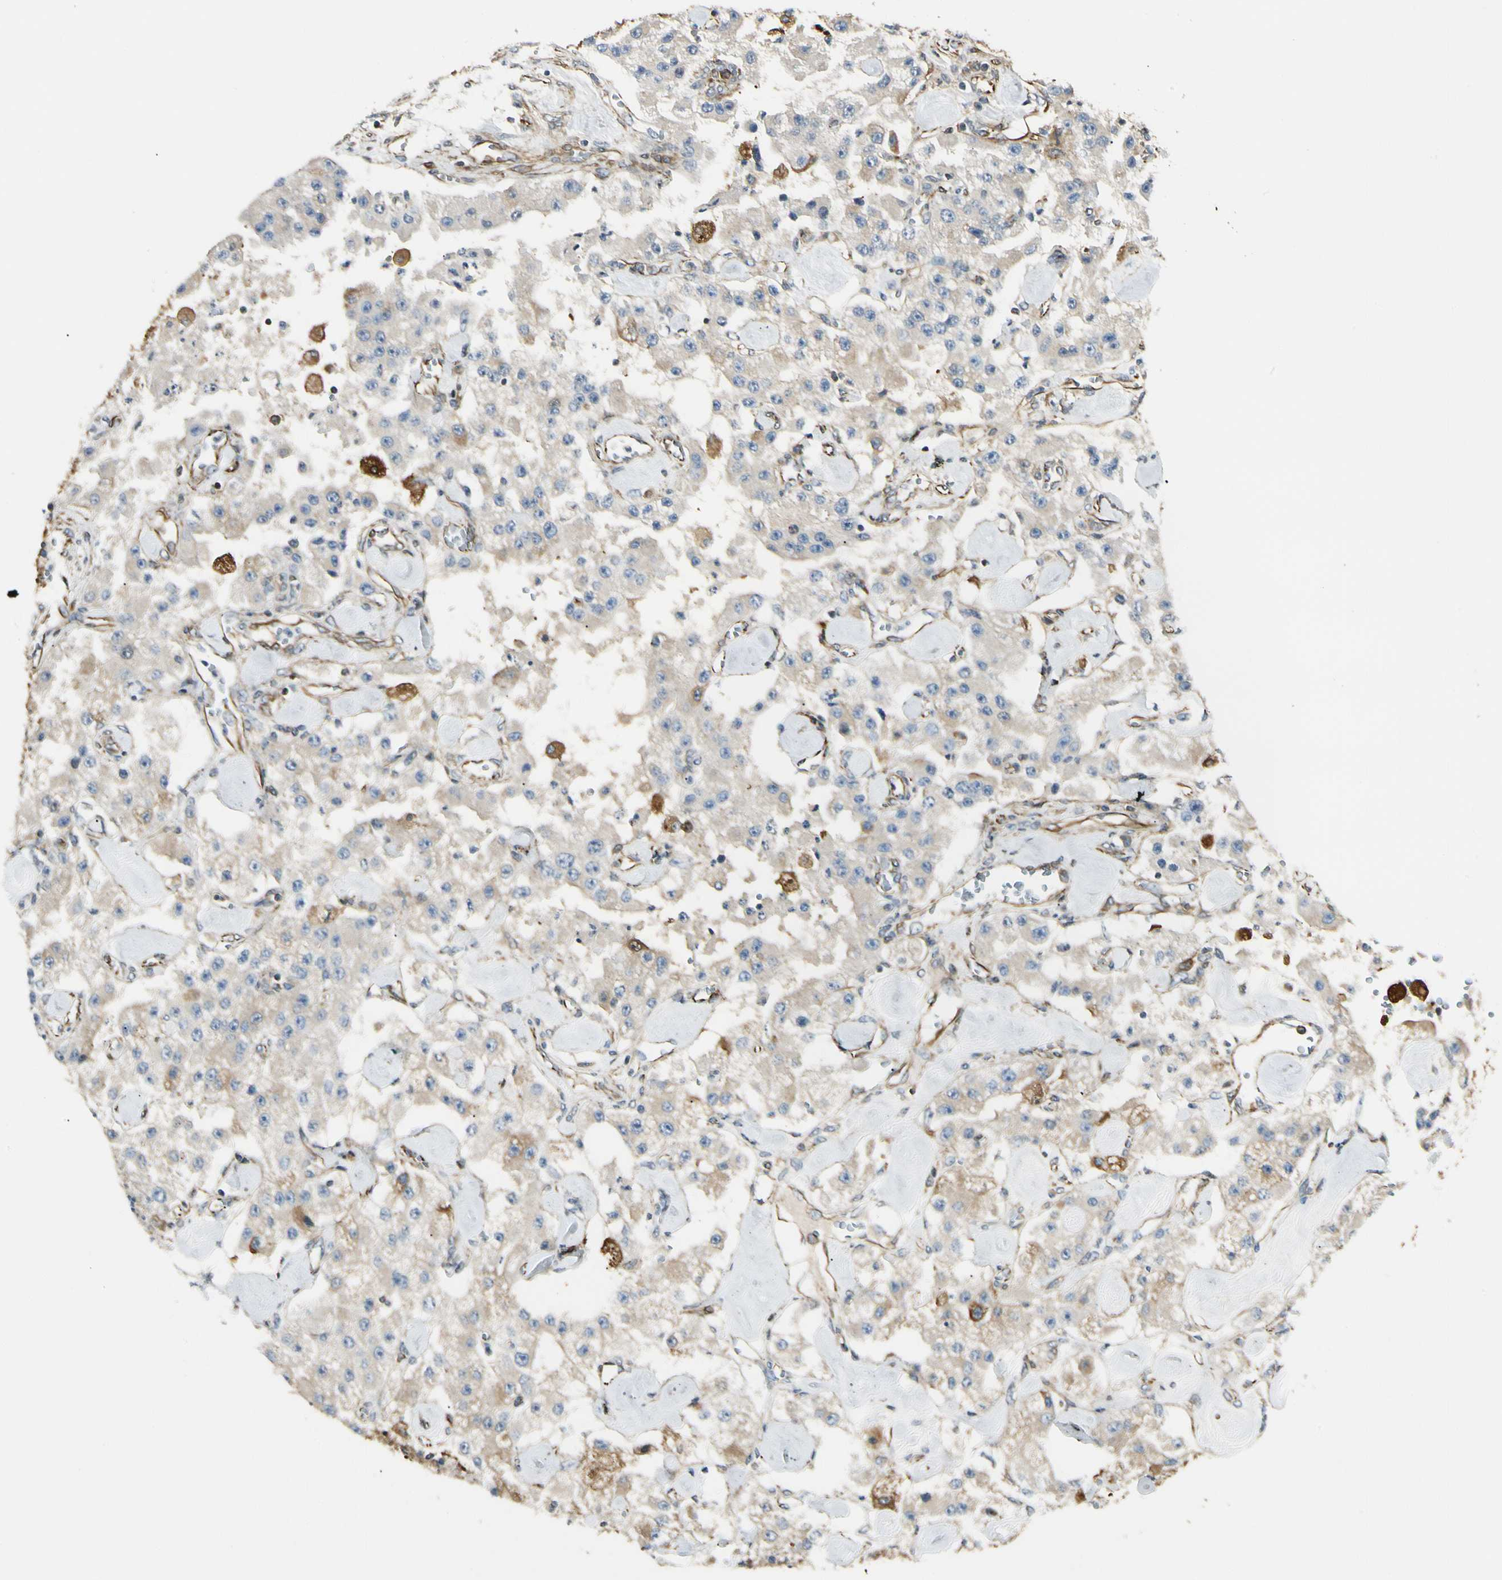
{"staining": {"intensity": "negative", "quantity": "none", "location": "none"}, "tissue": "carcinoid", "cell_type": "Tumor cells", "image_type": "cancer", "snomed": [{"axis": "morphology", "description": "Carcinoid, malignant, NOS"}, {"axis": "topography", "description": "Pancreas"}], "caption": "Immunohistochemistry photomicrograph of human carcinoid stained for a protein (brown), which demonstrates no expression in tumor cells.", "gene": "FTH1", "patient": {"sex": "male", "age": 41}}